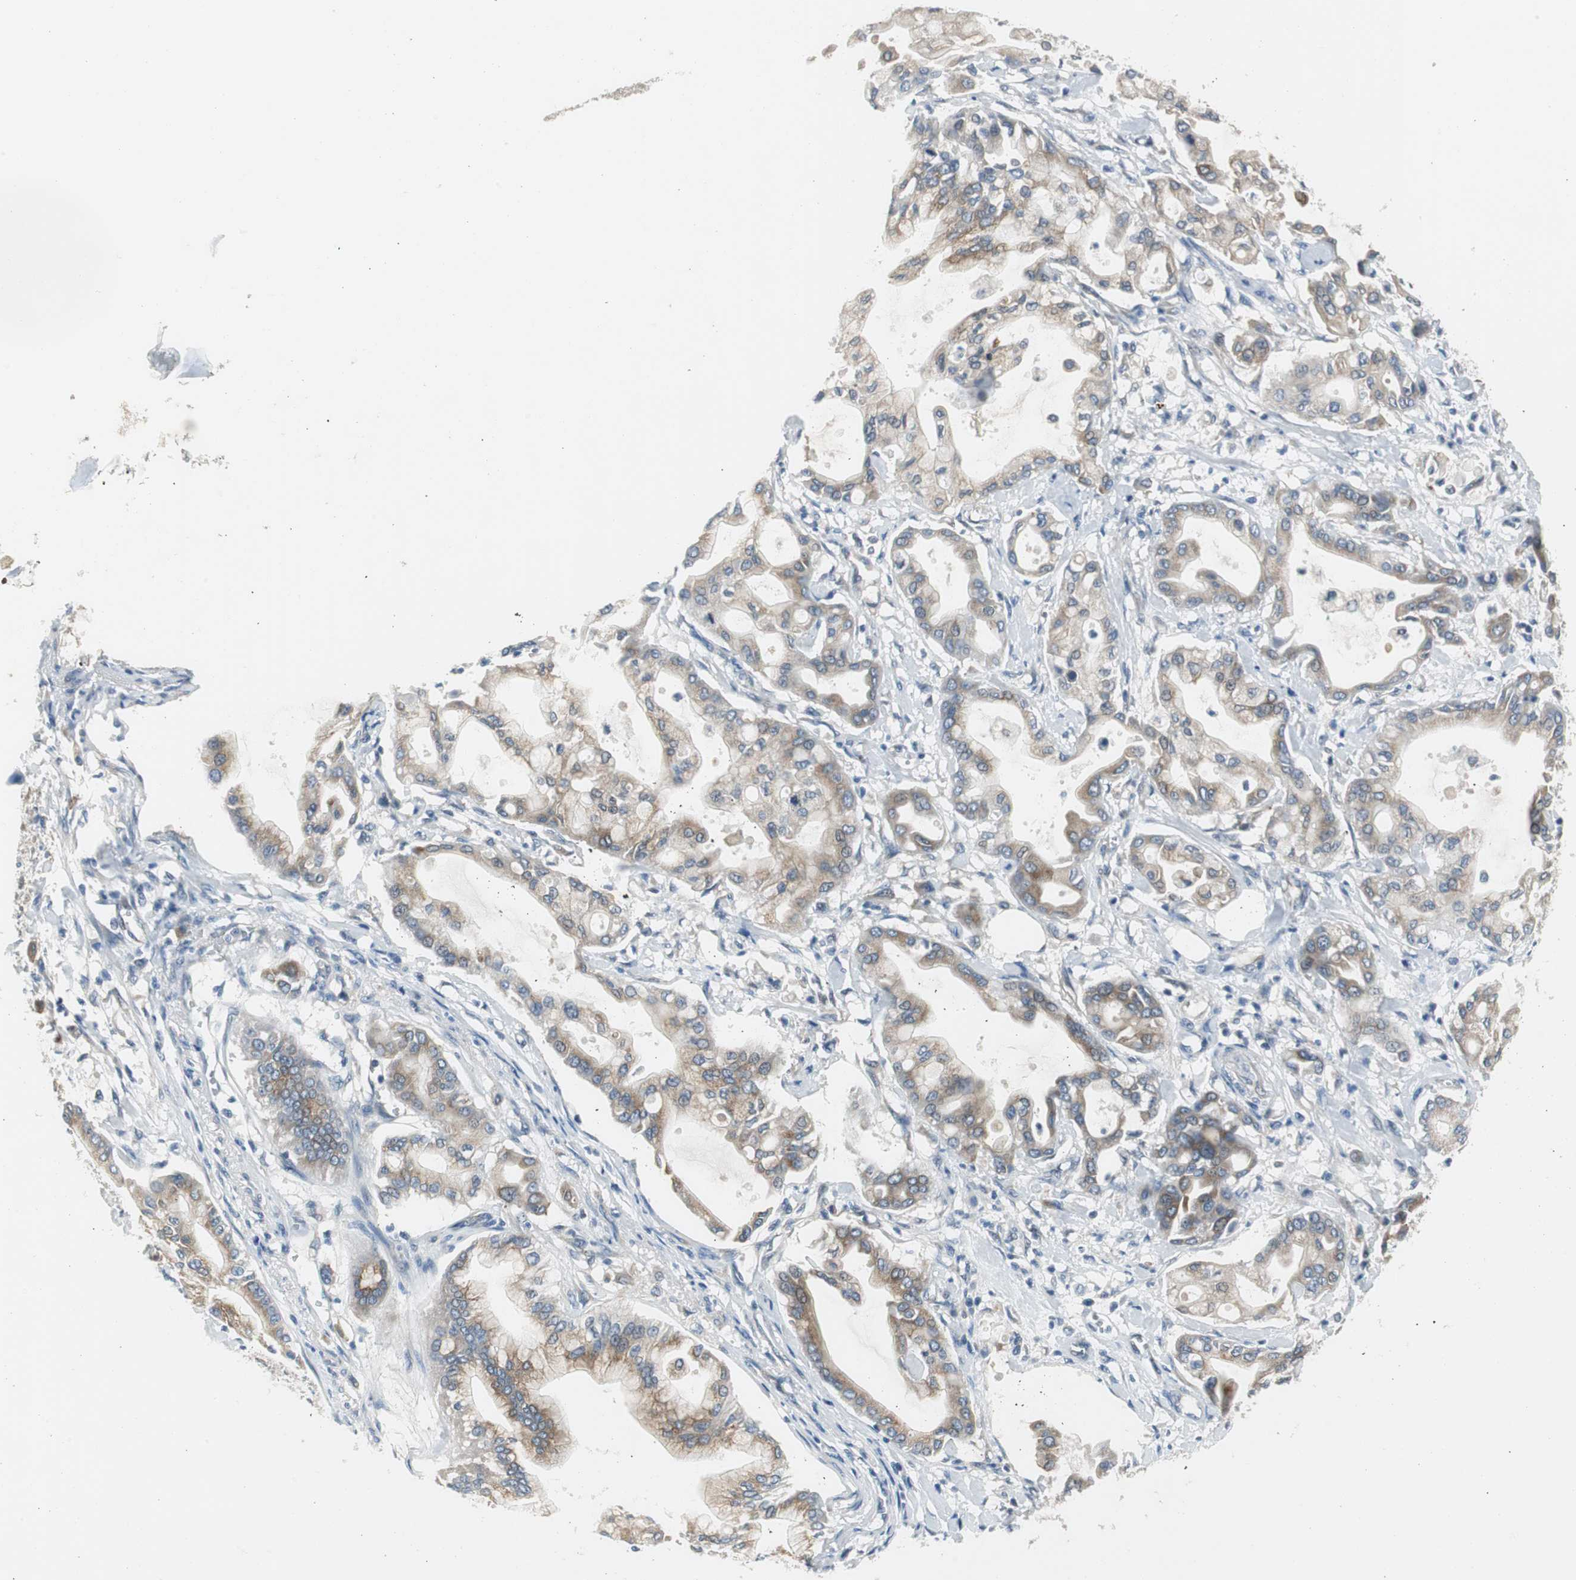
{"staining": {"intensity": "weak", "quantity": ">75%", "location": "cytoplasmic/membranous"}, "tissue": "pancreatic cancer", "cell_type": "Tumor cells", "image_type": "cancer", "snomed": [{"axis": "morphology", "description": "Adenocarcinoma, NOS"}, {"axis": "morphology", "description": "Adenocarcinoma, metastatic, NOS"}, {"axis": "topography", "description": "Lymph node"}, {"axis": "topography", "description": "Pancreas"}, {"axis": "topography", "description": "Duodenum"}], "caption": "Immunohistochemical staining of pancreatic cancer (metastatic adenocarcinoma) displays low levels of weak cytoplasmic/membranous protein staining in approximately >75% of tumor cells. (DAB IHC with brightfield microscopy, high magnification).", "gene": "PLAA", "patient": {"sex": "female", "age": 64}}